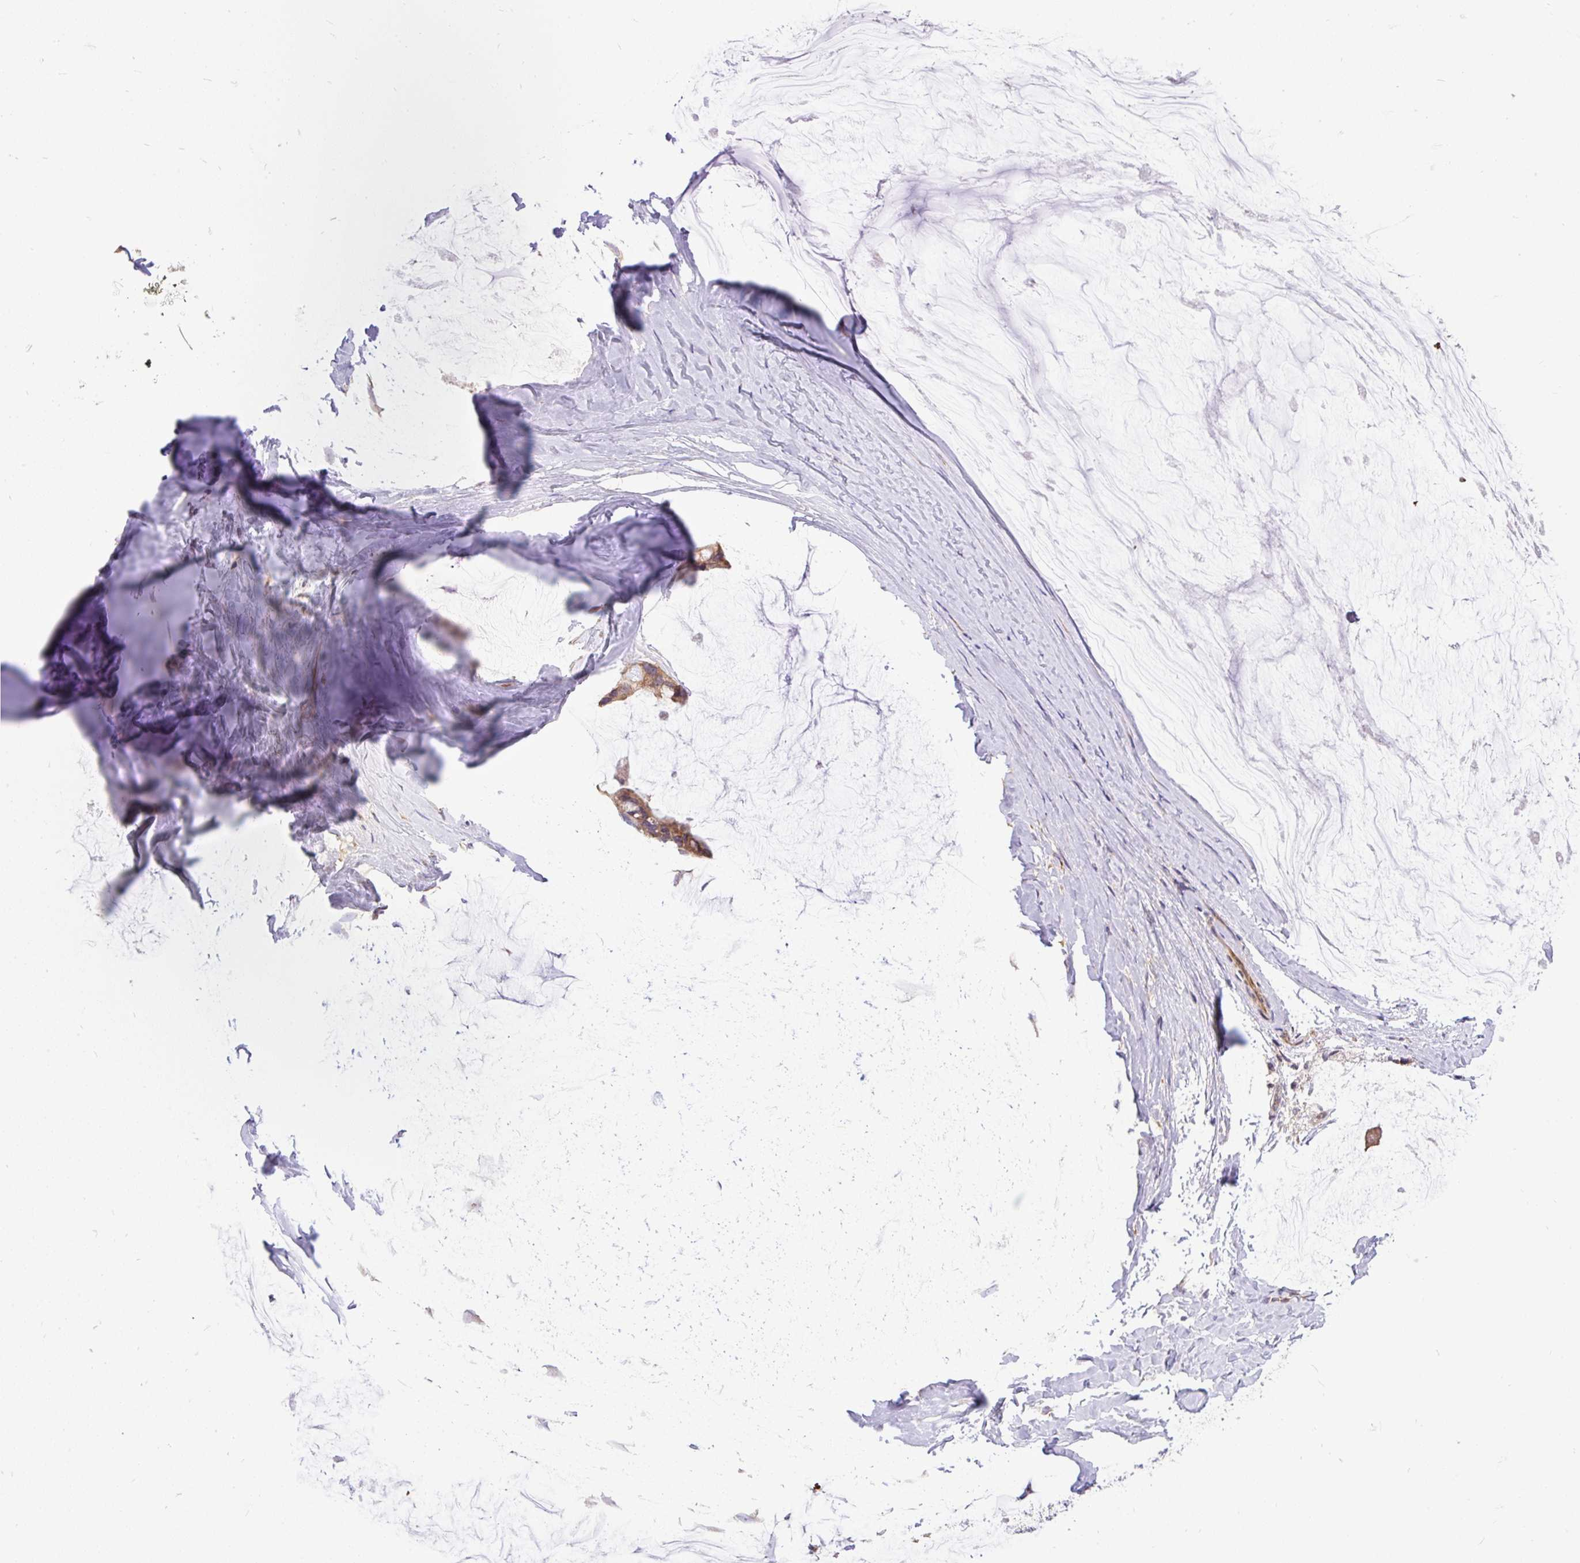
{"staining": {"intensity": "moderate", "quantity": ">75%", "location": "cytoplasmic/membranous"}, "tissue": "ovarian cancer", "cell_type": "Tumor cells", "image_type": "cancer", "snomed": [{"axis": "morphology", "description": "Cystadenocarcinoma, mucinous, NOS"}, {"axis": "topography", "description": "Ovary"}], "caption": "This image reveals ovarian mucinous cystadenocarcinoma stained with immunohistochemistry (IHC) to label a protein in brown. The cytoplasmic/membranous of tumor cells show moderate positivity for the protein. Nuclei are counter-stained blue.", "gene": "TRIM17", "patient": {"sex": "female", "age": 39}}